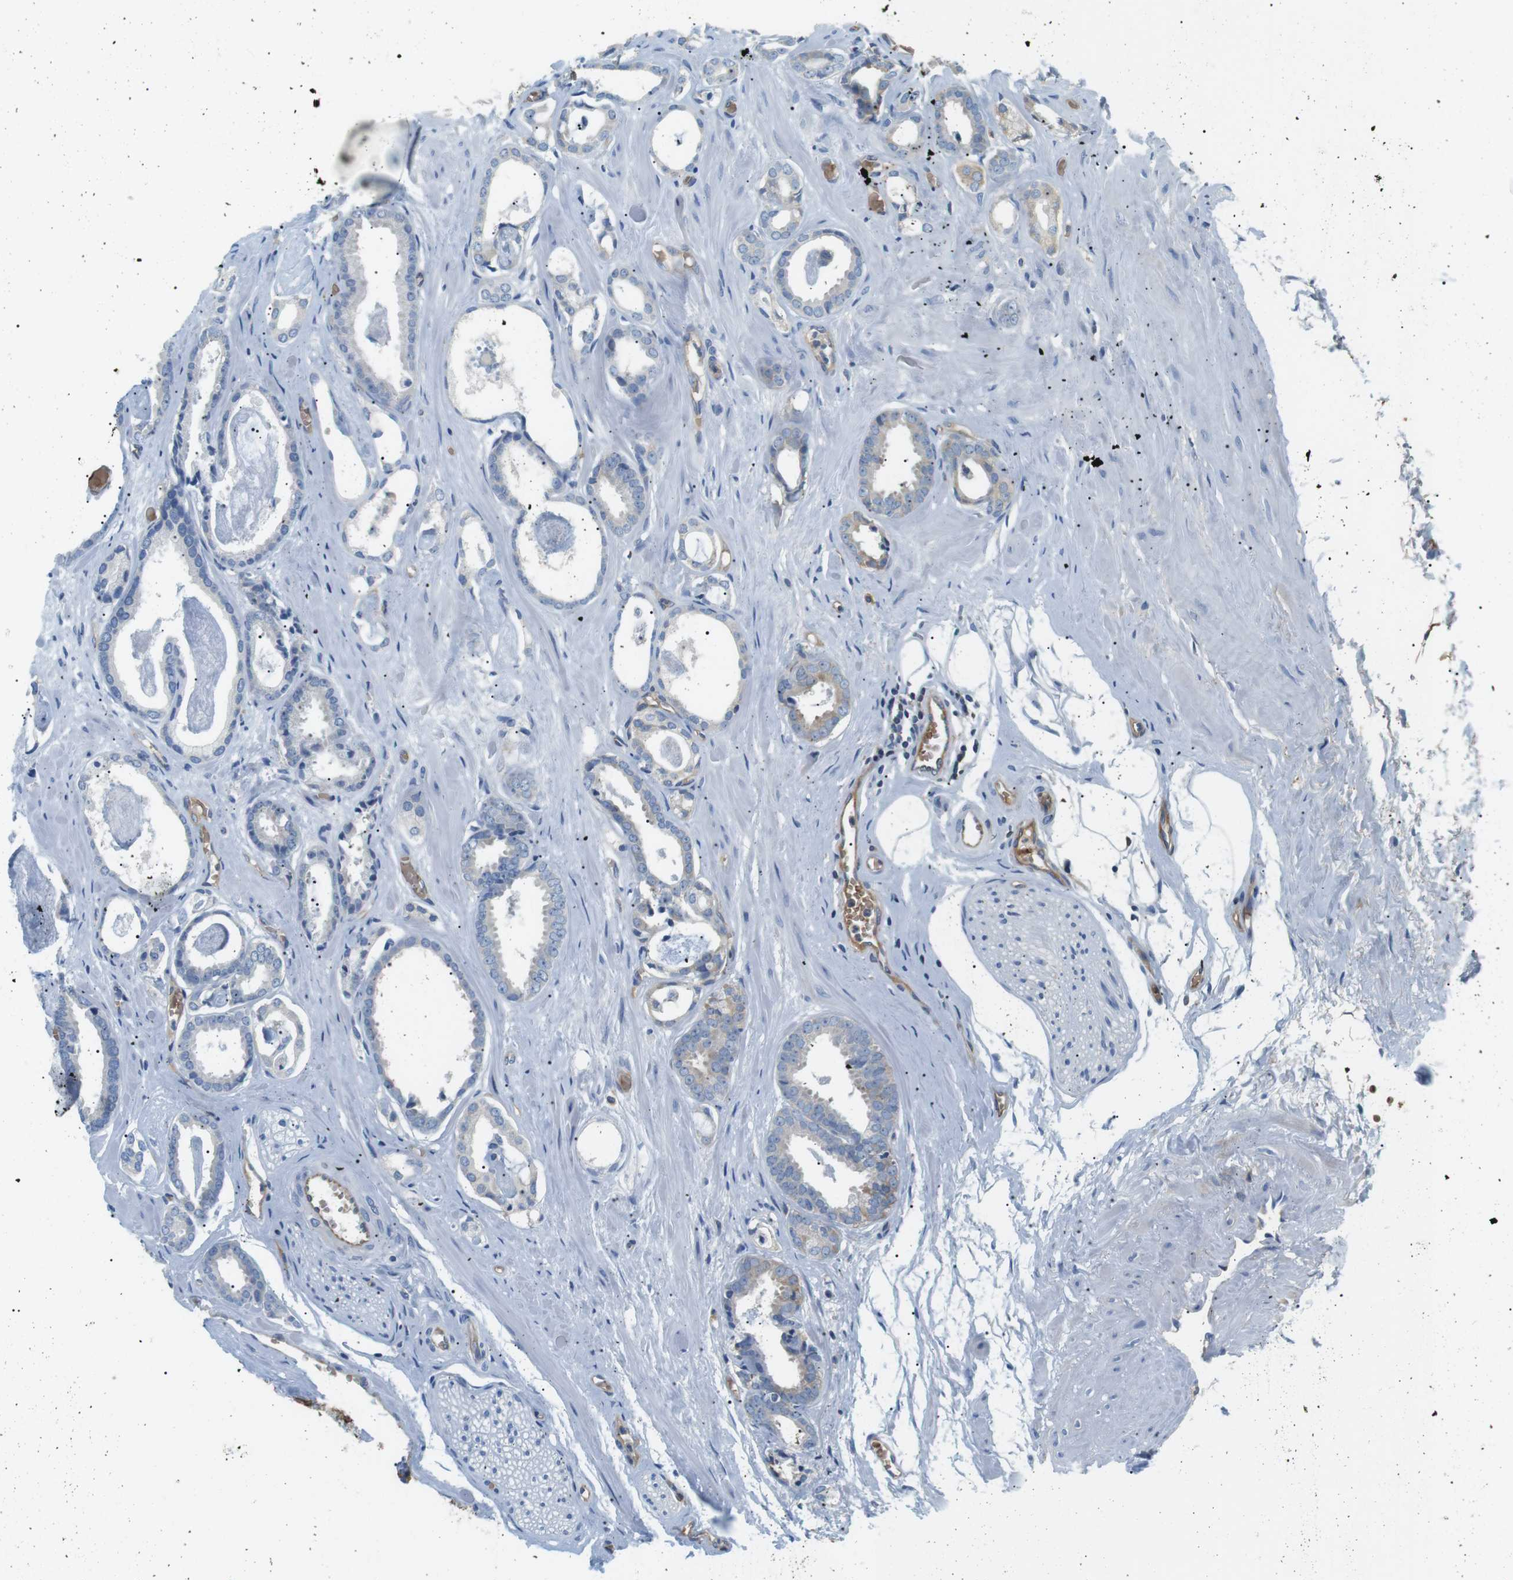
{"staining": {"intensity": "negative", "quantity": "none", "location": "none"}, "tissue": "prostate cancer", "cell_type": "Tumor cells", "image_type": "cancer", "snomed": [{"axis": "morphology", "description": "Adenocarcinoma, Low grade"}, {"axis": "topography", "description": "Prostate"}], "caption": "Immunohistochemistry of prostate adenocarcinoma (low-grade) reveals no positivity in tumor cells.", "gene": "ADCY10", "patient": {"sex": "male", "age": 53}}